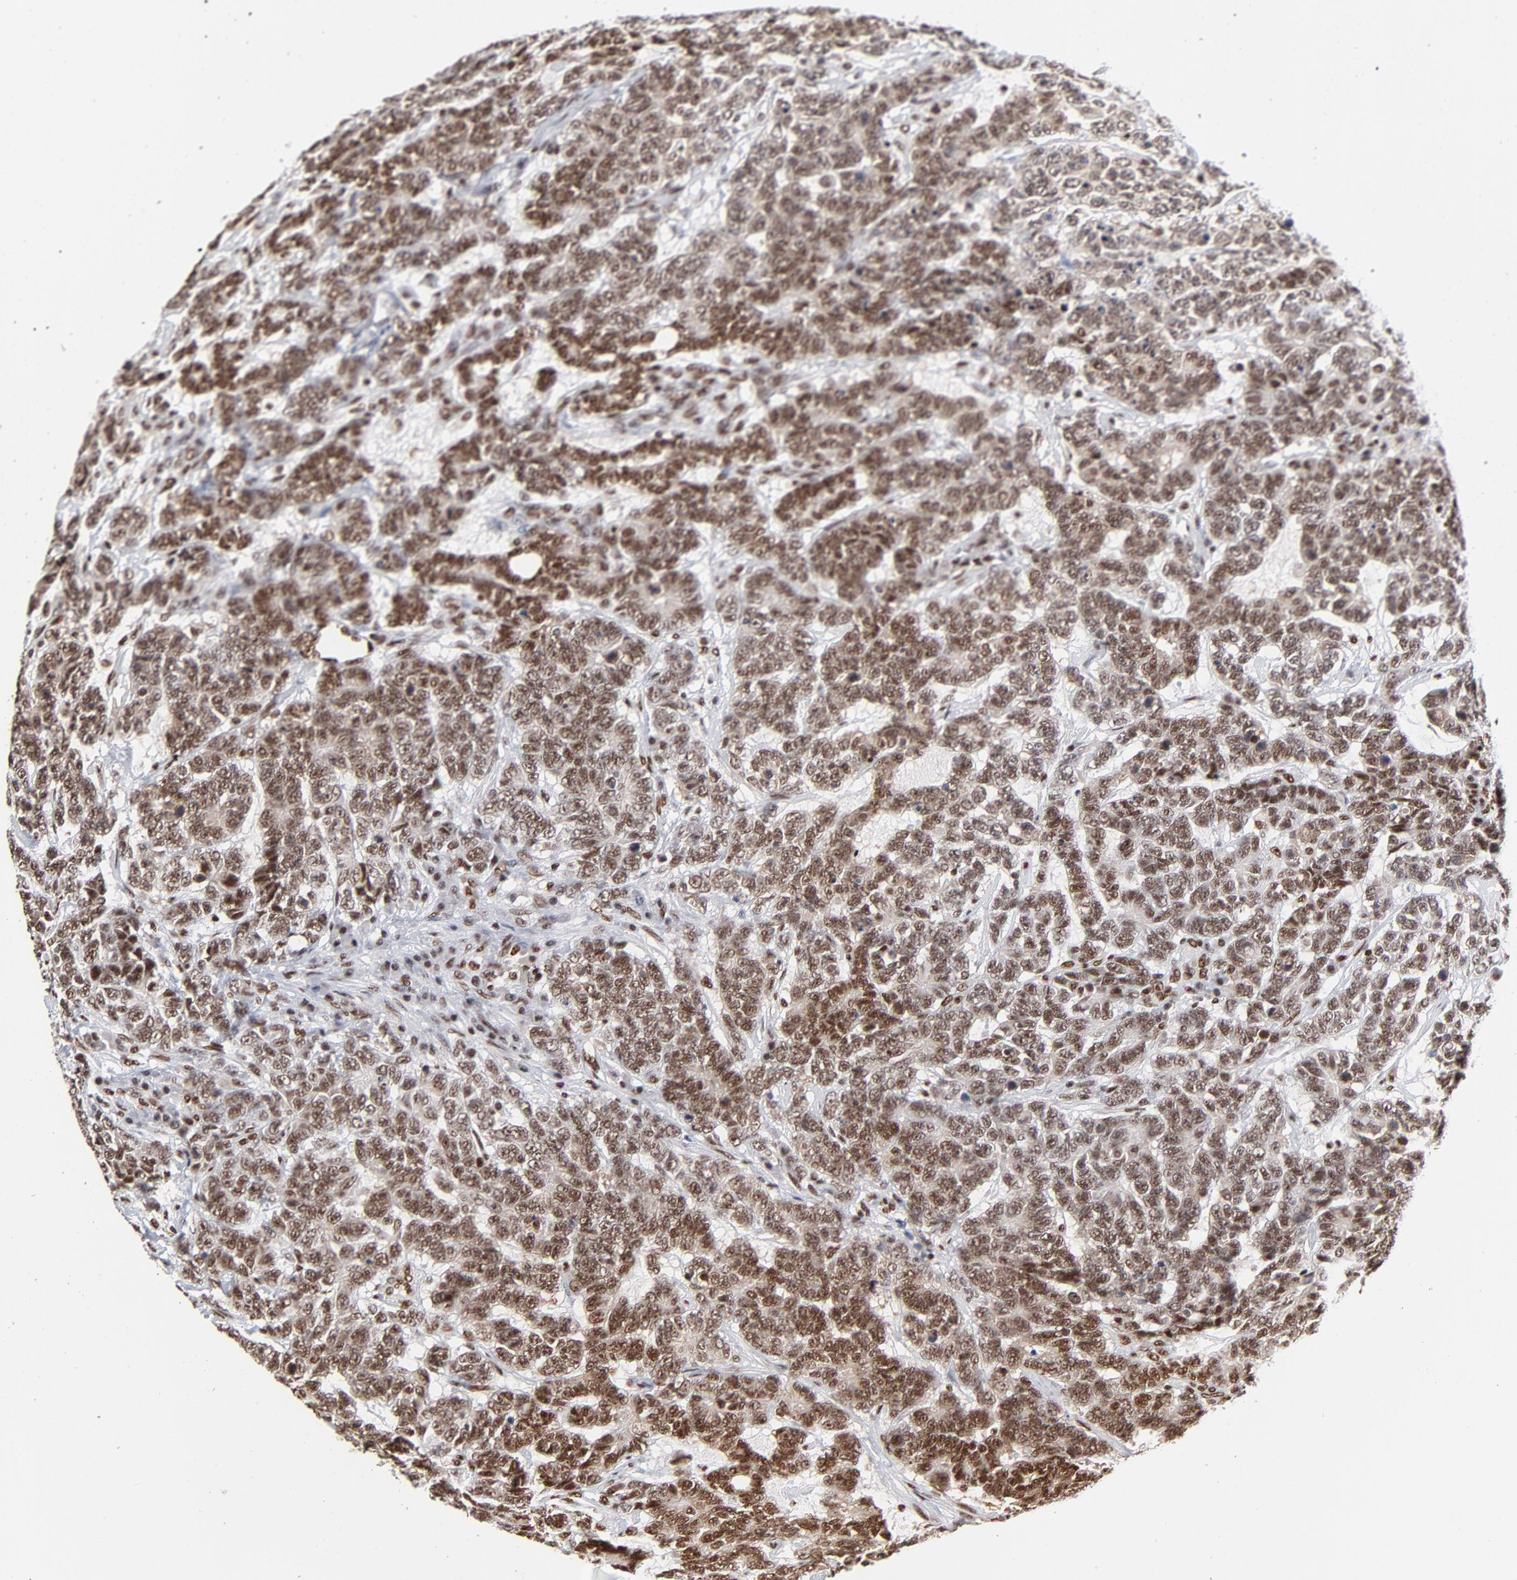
{"staining": {"intensity": "strong", "quantity": ">75%", "location": "nuclear"}, "tissue": "testis cancer", "cell_type": "Tumor cells", "image_type": "cancer", "snomed": [{"axis": "morphology", "description": "Carcinoma, Embryonal, NOS"}, {"axis": "topography", "description": "Testis"}], "caption": "Human testis cancer stained with a protein marker demonstrates strong staining in tumor cells.", "gene": "CREB1", "patient": {"sex": "male", "age": 26}}